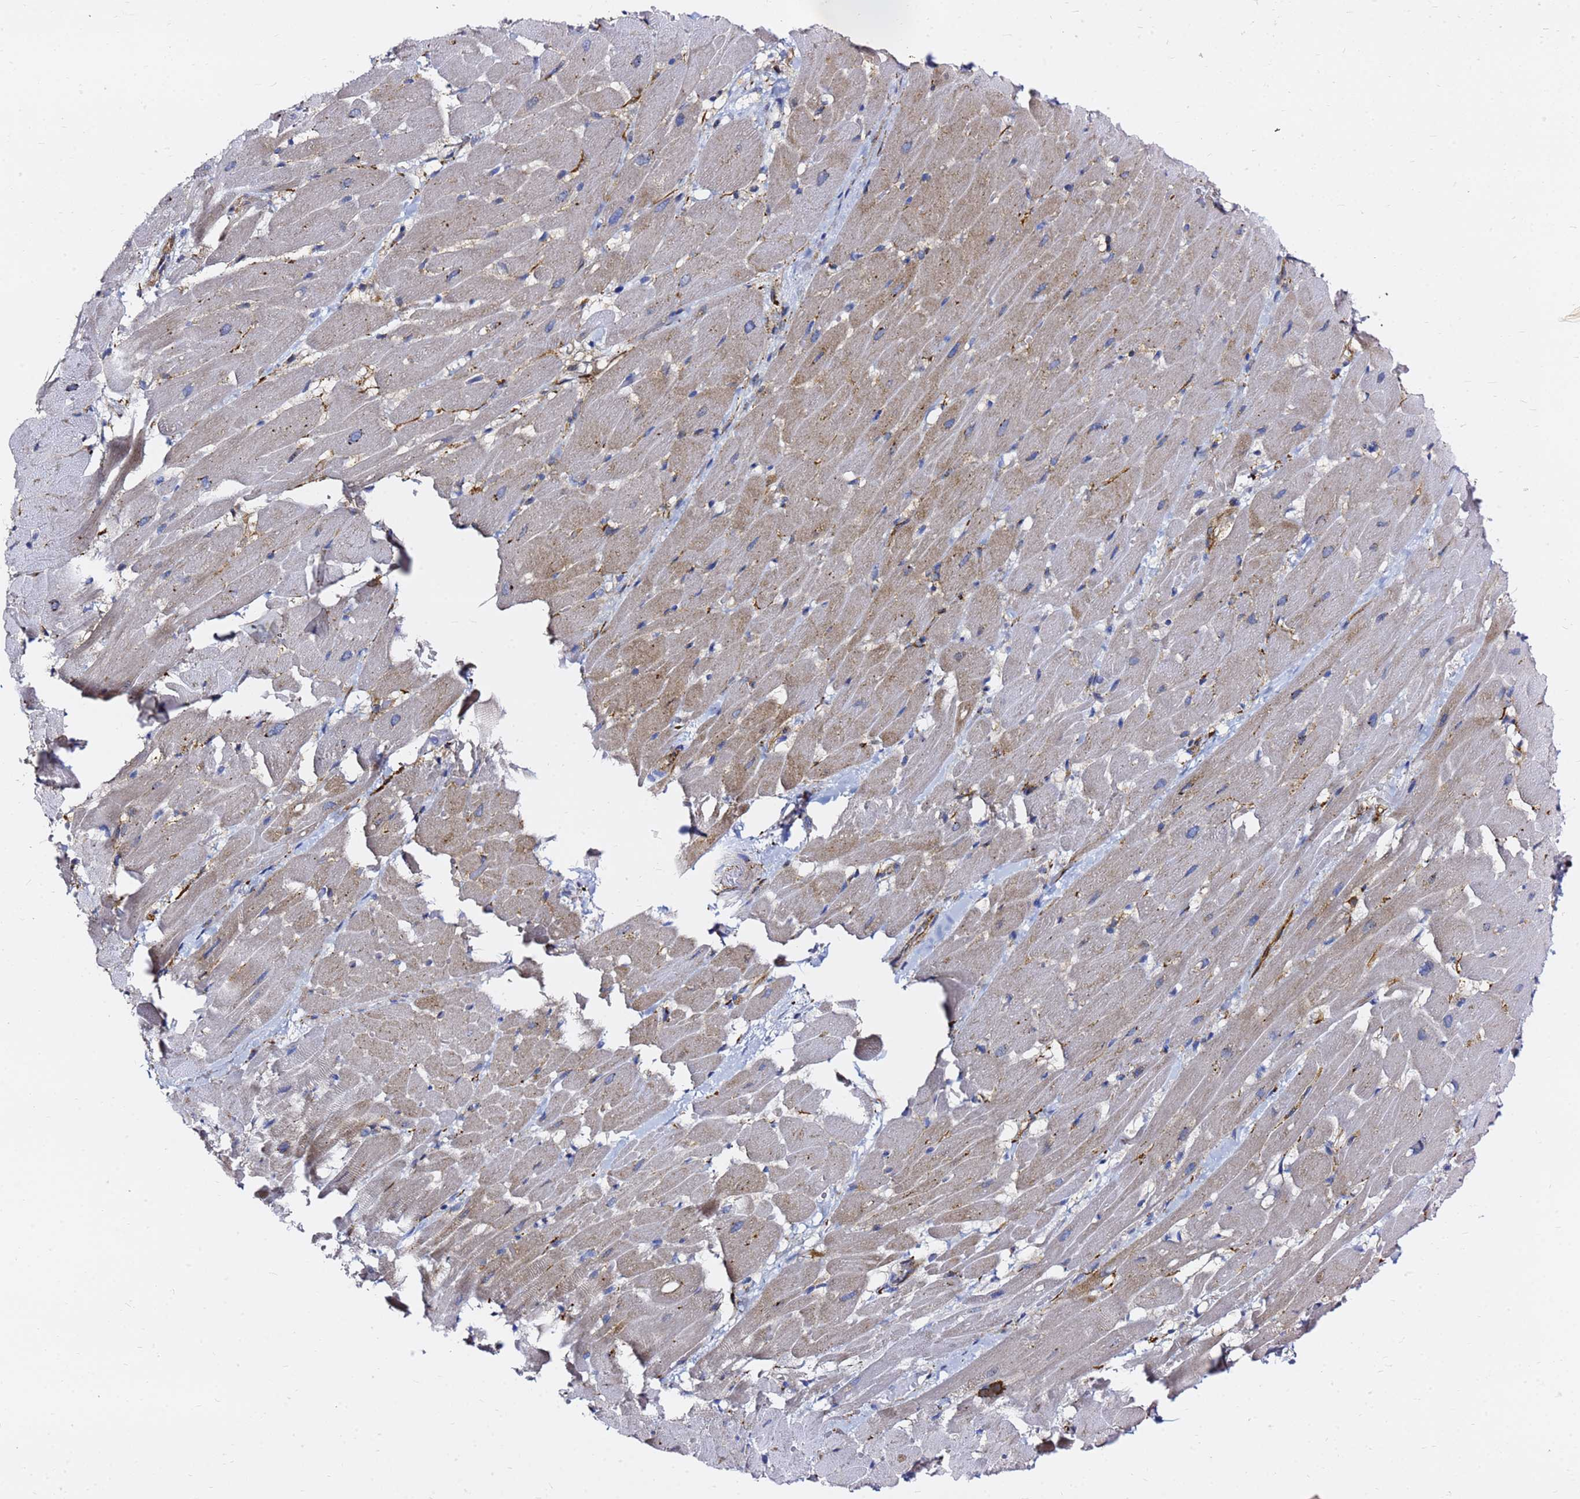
{"staining": {"intensity": "weak", "quantity": "25%-75%", "location": "cytoplasmic/membranous"}, "tissue": "heart muscle", "cell_type": "Cardiomyocytes", "image_type": "normal", "snomed": [{"axis": "morphology", "description": "Normal tissue, NOS"}, {"axis": "topography", "description": "Heart"}], "caption": "IHC photomicrograph of normal human heart muscle stained for a protein (brown), which exhibits low levels of weak cytoplasmic/membranous positivity in about 25%-75% of cardiomyocytes.", "gene": "TUBA8", "patient": {"sex": "male", "age": 37}}